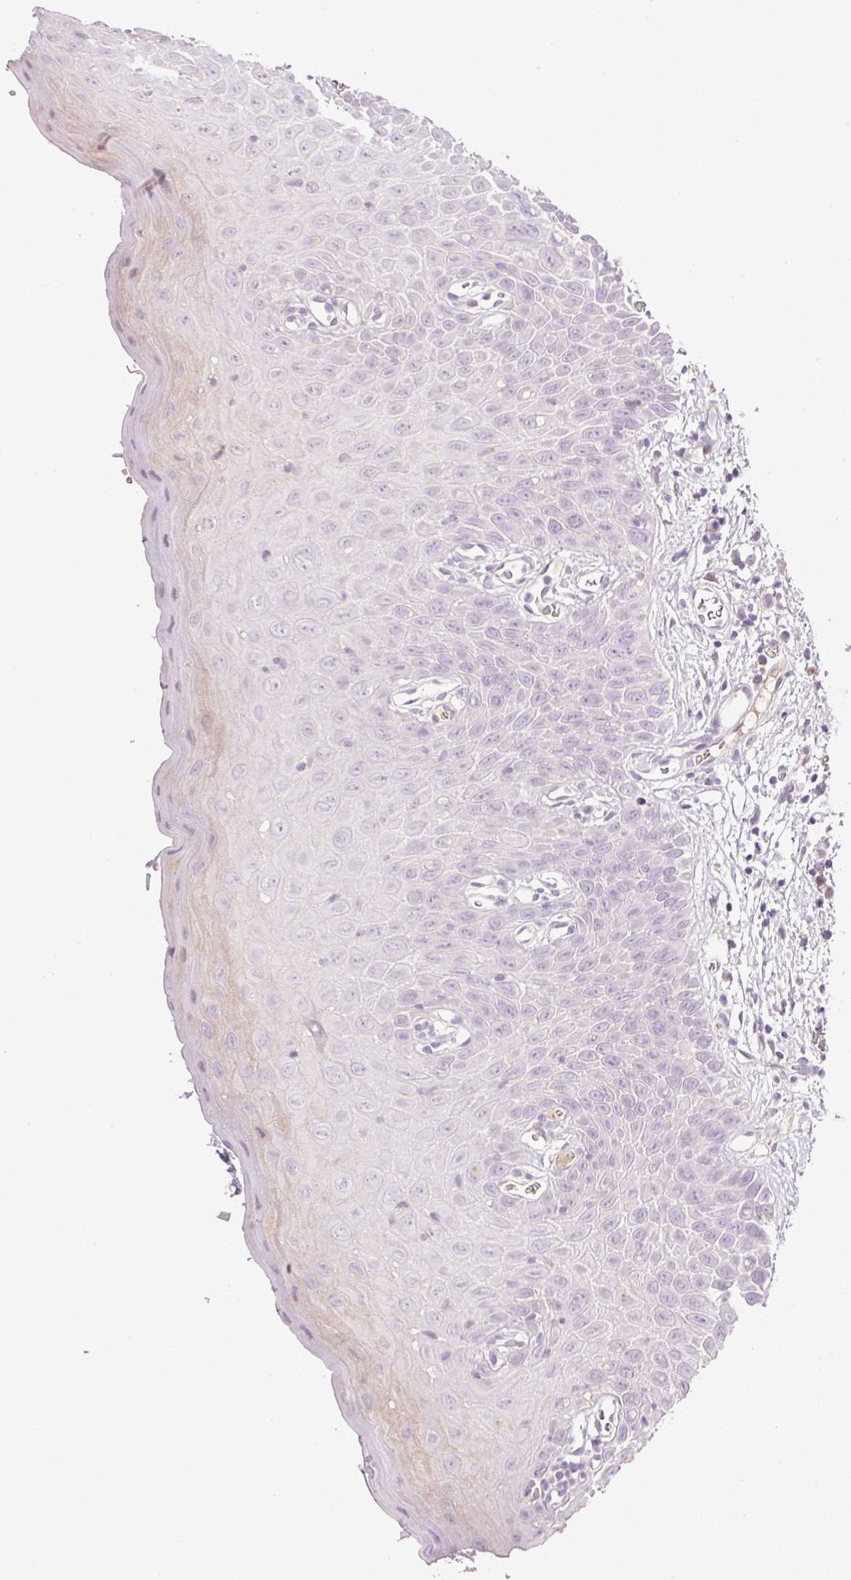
{"staining": {"intensity": "negative", "quantity": "none", "location": "none"}, "tissue": "oral mucosa", "cell_type": "Squamous epithelial cells", "image_type": "normal", "snomed": [{"axis": "morphology", "description": "Normal tissue, NOS"}, {"axis": "morphology", "description": "Squamous cell carcinoma, NOS"}, {"axis": "topography", "description": "Oral tissue"}, {"axis": "topography", "description": "Tounge, NOS"}, {"axis": "topography", "description": "Head-Neck"}], "caption": "Protein analysis of unremarkable oral mucosa shows no significant positivity in squamous epithelial cells.", "gene": "HNF1A", "patient": {"sex": "male", "age": 76}}